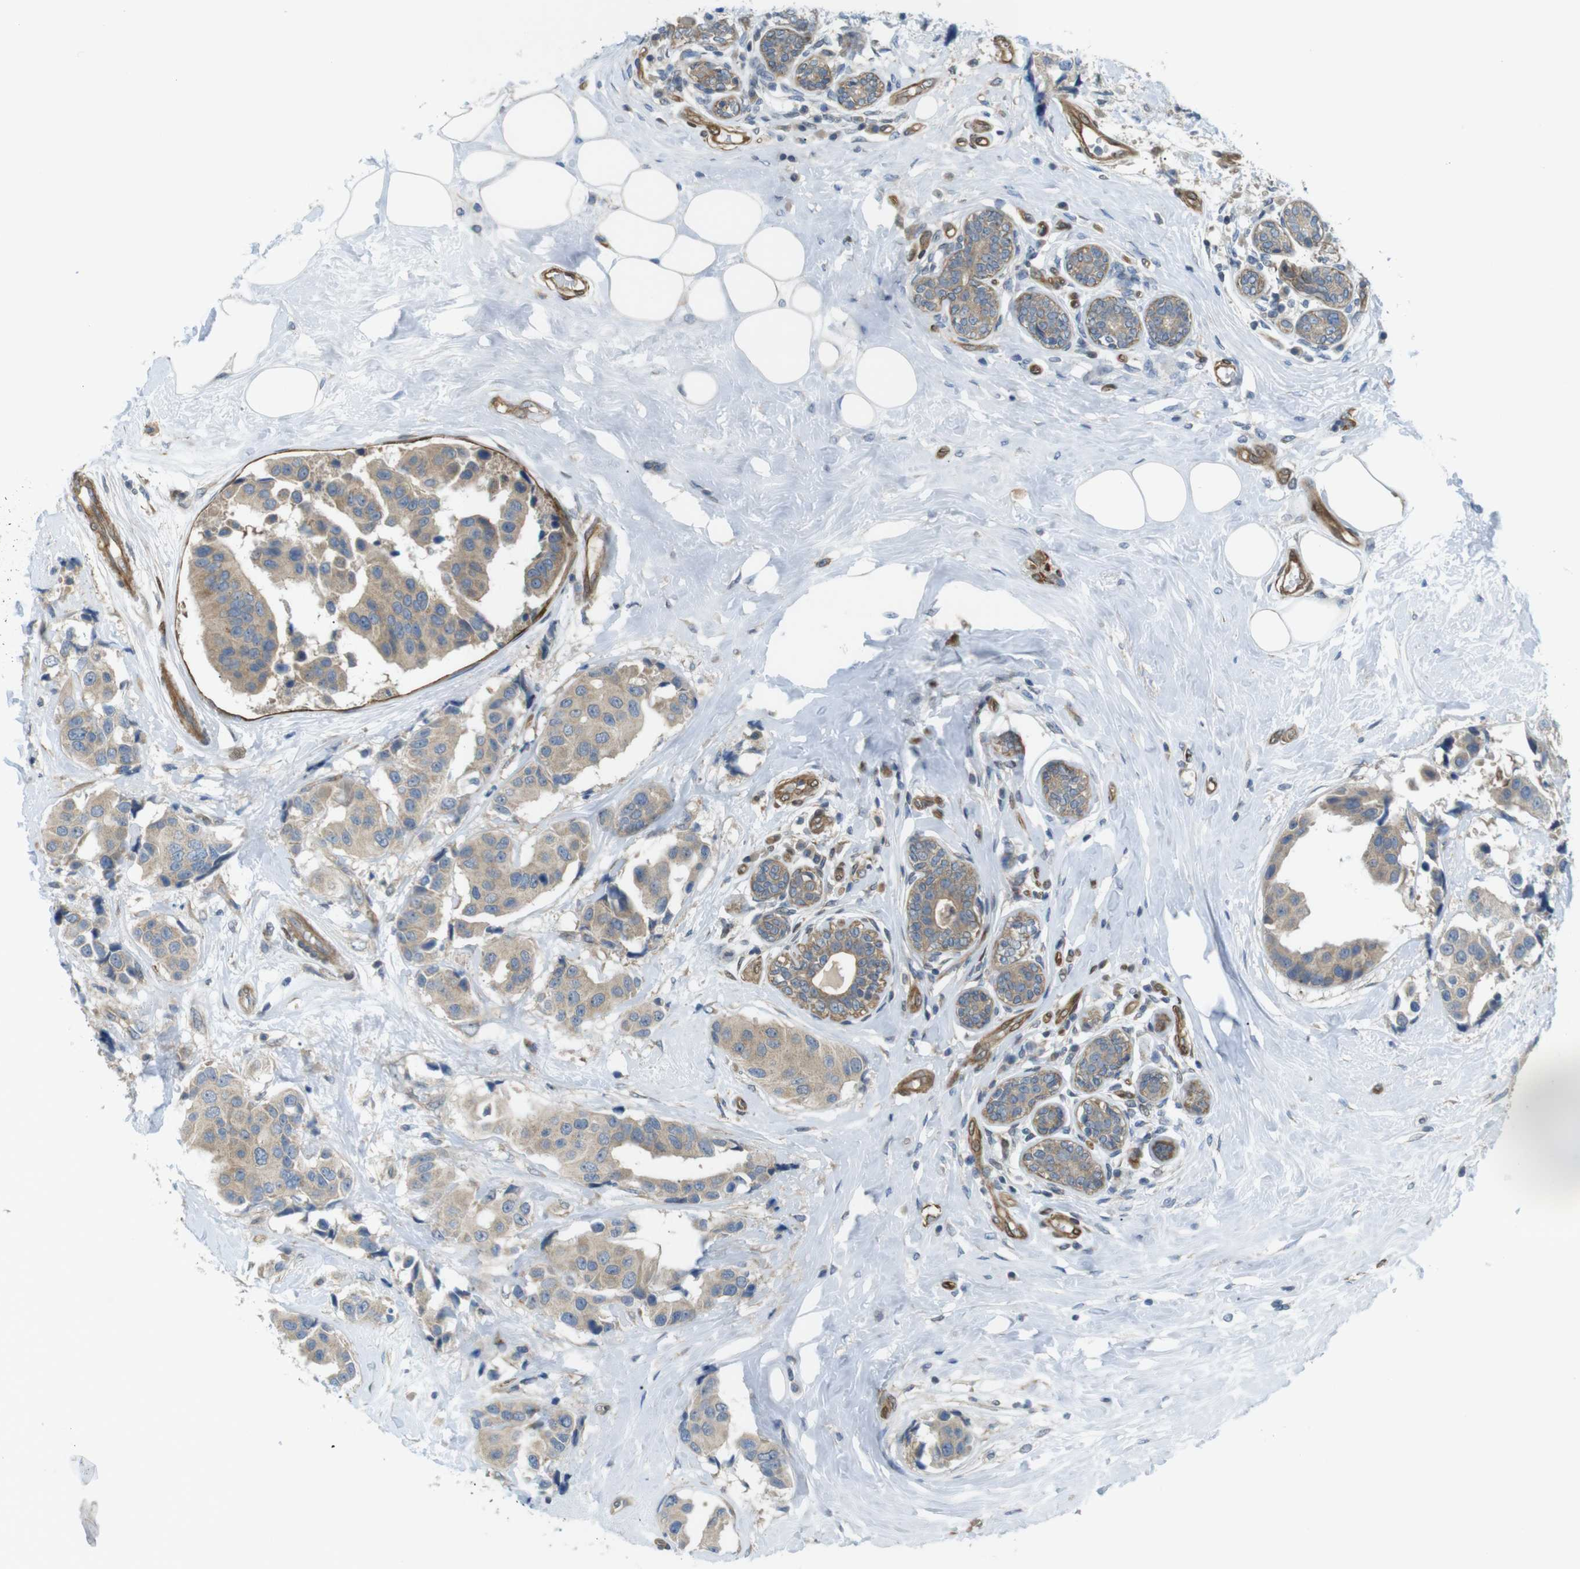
{"staining": {"intensity": "moderate", "quantity": ">75%", "location": "cytoplasmic/membranous"}, "tissue": "breast cancer", "cell_type": "Tumor cells", "image_type": "cancer", "snomed": [{"axis": "morphology", "description": "Normal tissue, NOS"}, {"axis": "morphology", "description": "Duct carcinoma"}, {"axis": "topography", "description": "Breast"}], "caption": "Immunohistochemical staining of human breast cancer demonstrates moderate cytoplasmic/membranous protein staining in approximately >75% of tumor cells. Nuclei are stained in blue.", "gene": "TSC1", "patient": {"sex": "female", "age": 39}}